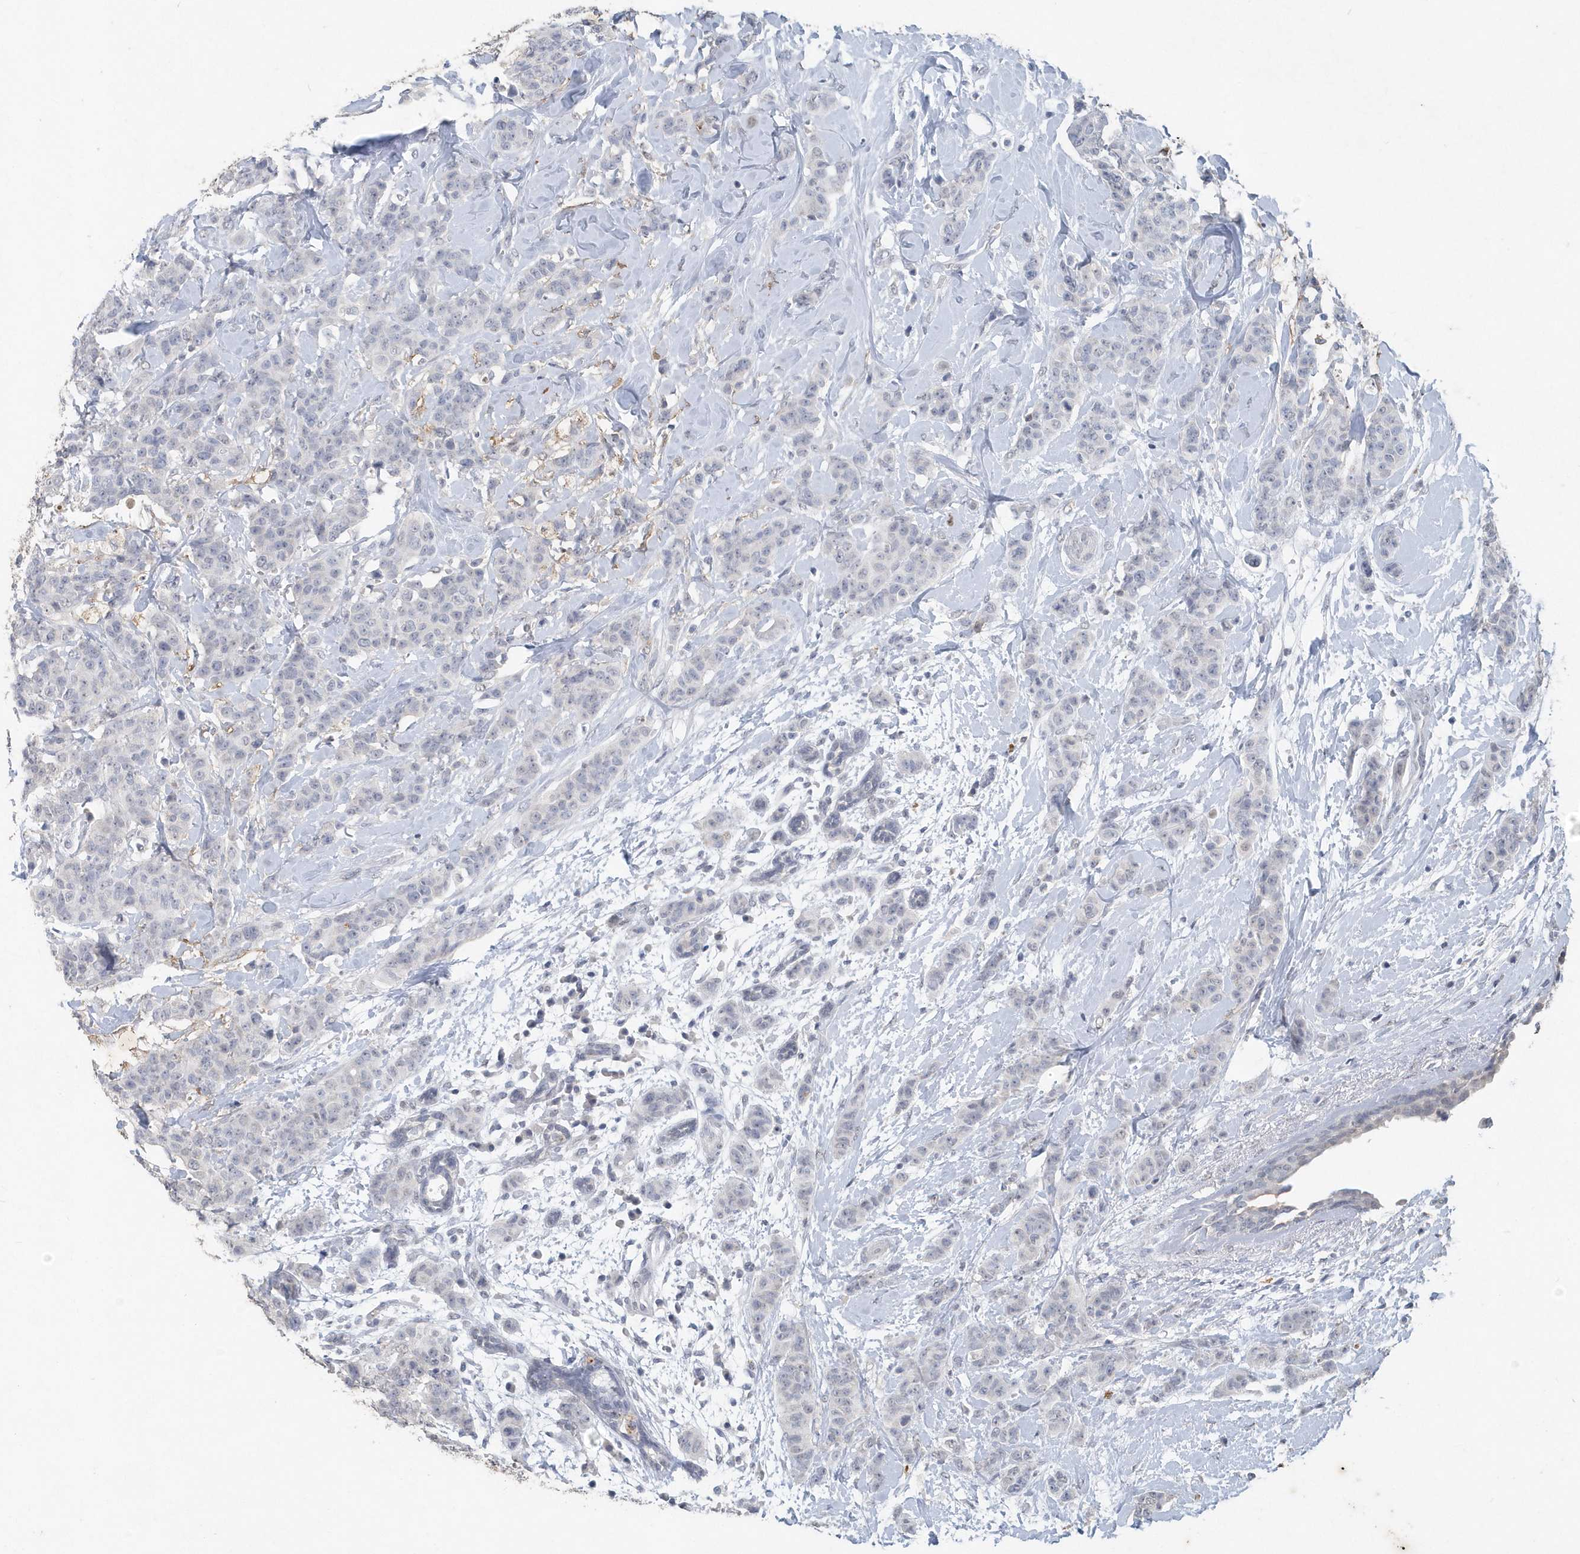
{"staining": {"intensity": "negative", "quantity": "none", "location": "none"}, "tissue": "breast cancer", "cell_type": "Tumor cells", "image_type": "cancer", "snomed": [{"axis": "morphology", "description": "Normal tissue, NOS"}, {"axis": "morphology", "description": "Duct carcinoma"}, {"axis": "topography", "description": "Breast"}], "caption": "Invasive ductal carcinoma (breast) was stained to show a protein in brown. There is no significant staining in tumor cells.", "gene": "PDCD1", "patient": {"sex": "female", "age": 40}}